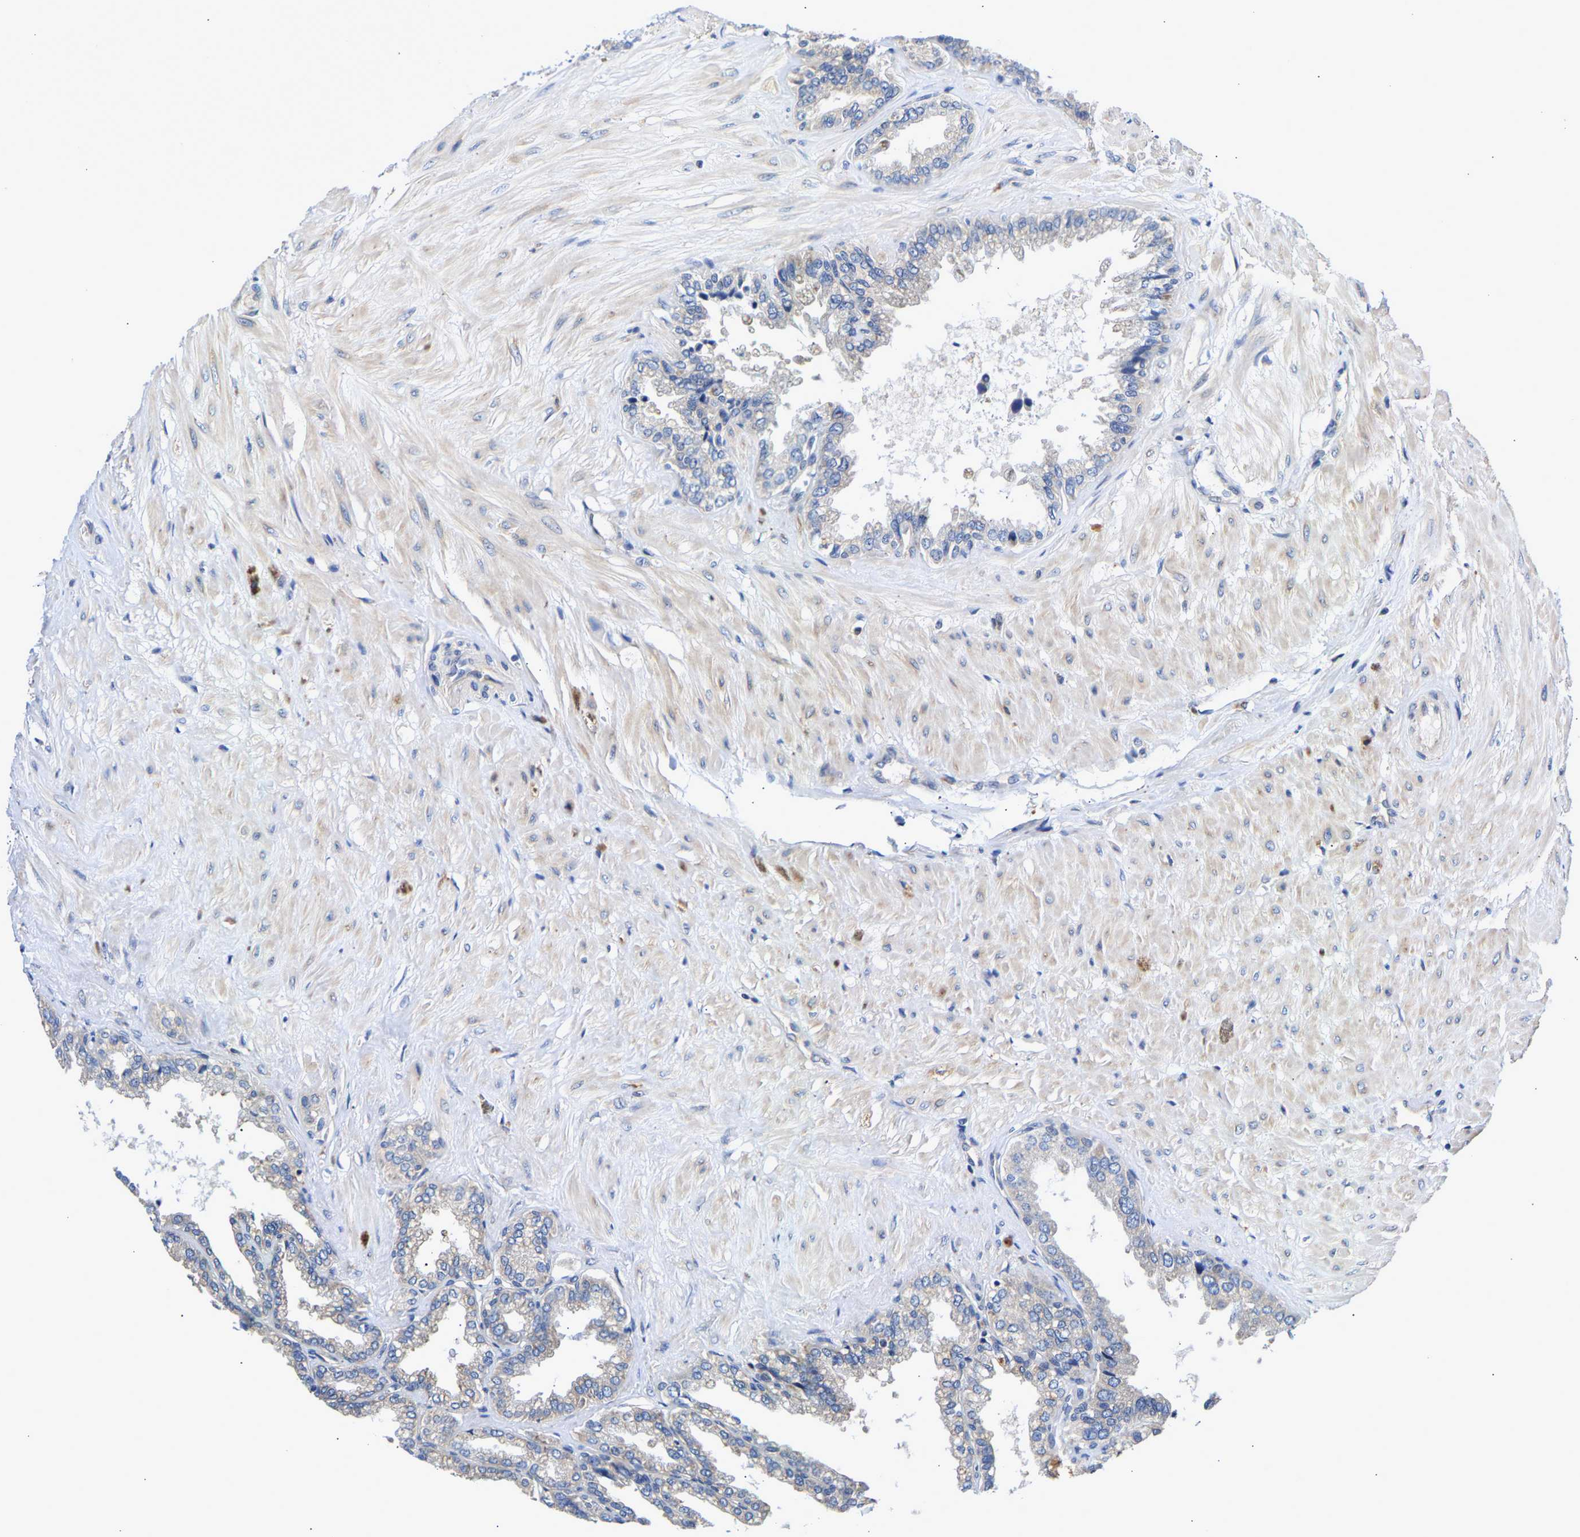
{"staining": {"intensity": "negative", "quantity": "none", "location": "none"}, "tissue": "seminal vesicle", "cell_type": "Glandular cells", "image_type": "normal", "snomed": [{"axis": "morphology", "description": "Normal tissue, NOS"}, {"axis": "topography", "description": "Seminal veicle"}], "caption": "Immunohistochemistry image of unremarkable seminal vesicle: human seminal vesicle stained with DAB (3,3'-diaminobenzidine) reveals no significant protein expression in glandular cells.", "gene": "CCDC6", "patient": {"sex": "male", "age": 46}}